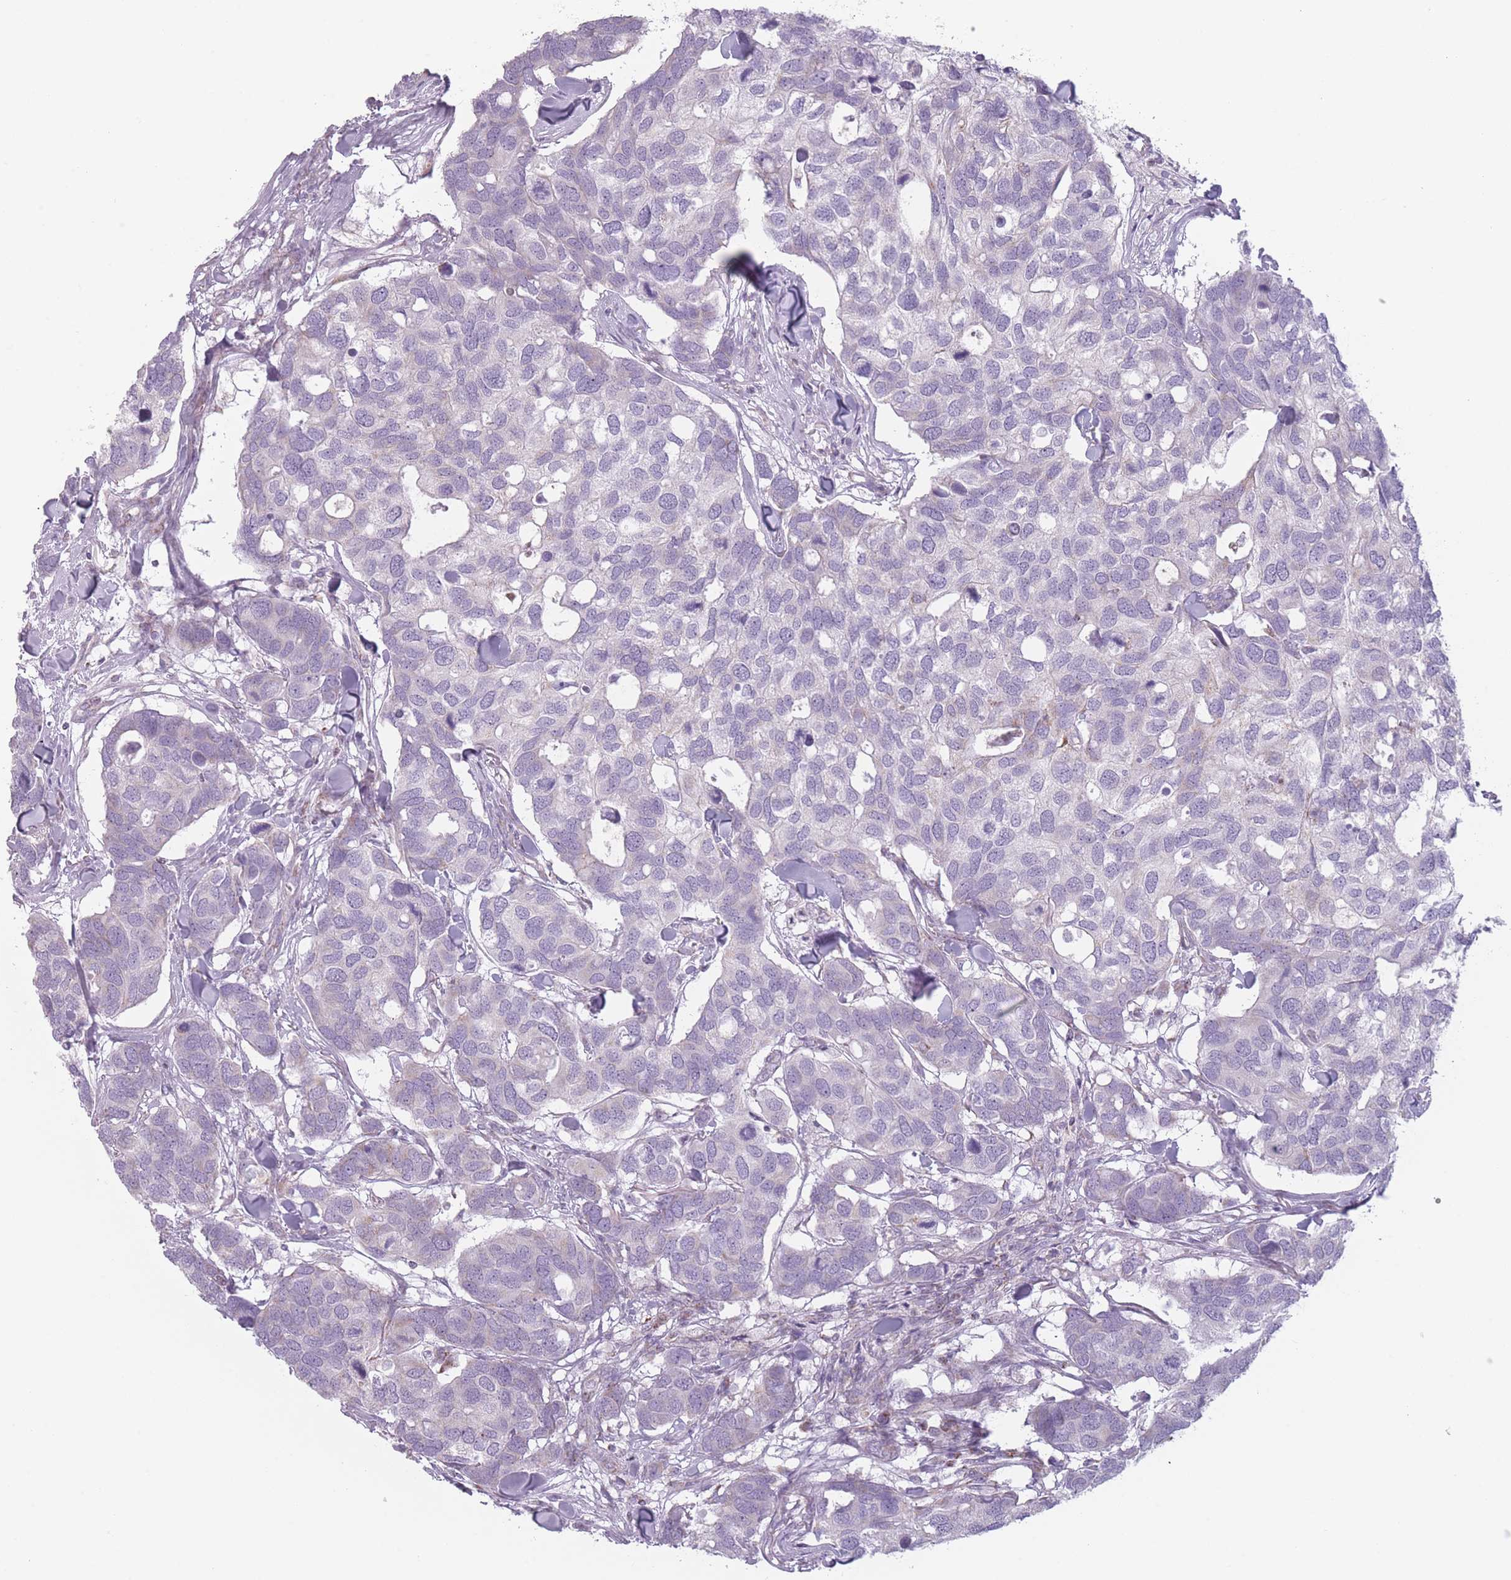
{"staining": {"intensity": "negative", "quantity": "none", "location": "none"}, "tissue": "breast cancer", "cell_type": "Tumor cells", "image_type": "cancer", "snomed": [{"axis": "morphology", "description": "Duct carcinoma"}, {"axis": "topography", "description": "Breast"}], "caption": "This is an IHC photomicrograph of human intraductal carcinoma (breast). There is no expression in tumor cells.", "gene": "DCHS1", "patient": {"sex": "female", "age": 83}}